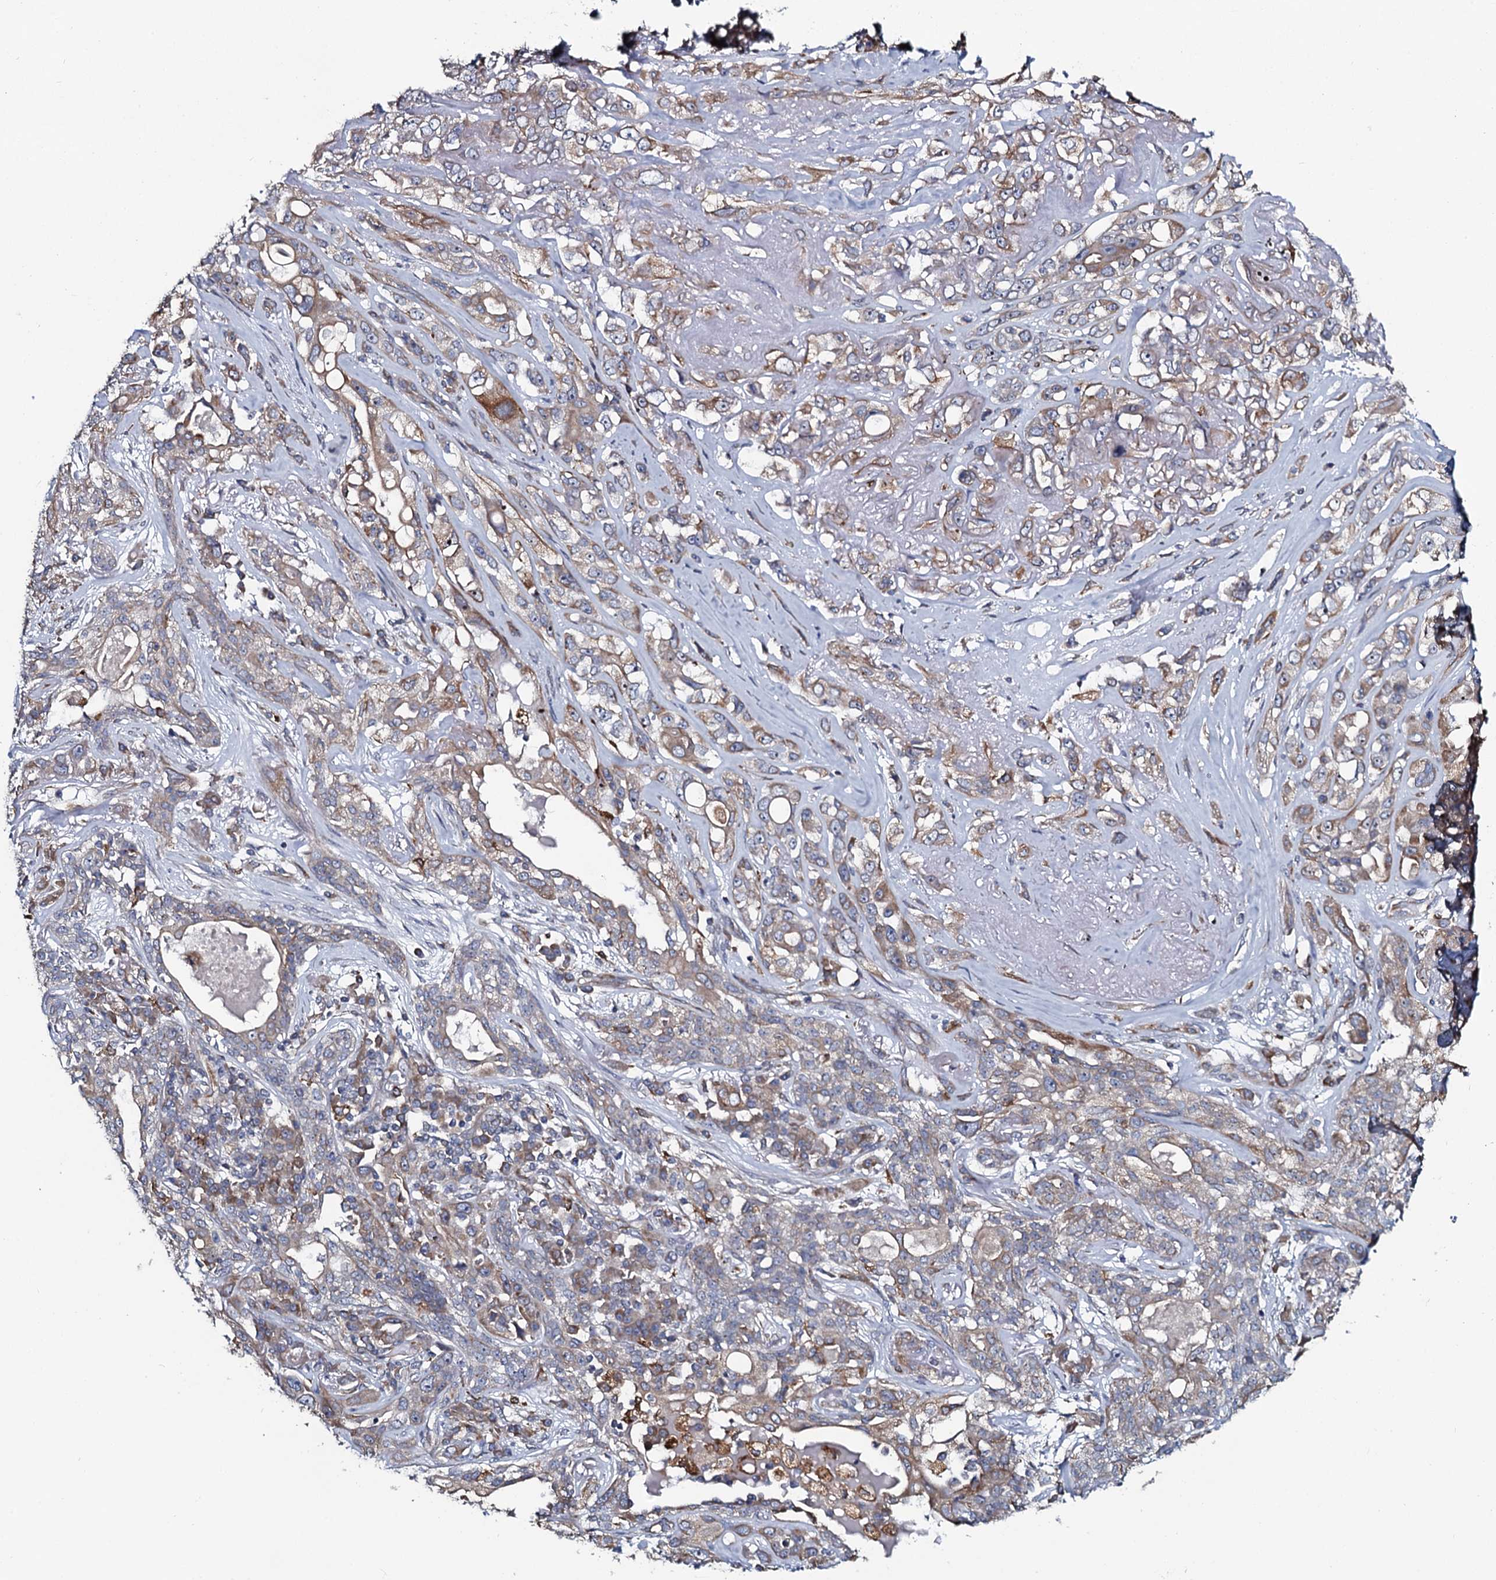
{"staining": {"intensity": "weak", "quantity": "25%-75%", "location": "cytoplasmic/membranous"}, "tissue": "lung cancer", "cell_type": "Tumor cells", "image_type": "cancer", "snomed": [{"axis": "morphology", "description": "Squamous cell carcinoma, NOS"}, {"axis": "topography", "description": "Lung"}], "caption": "High-power microscopy captured an immunohistochemistry micrograph of squamous cell carcinoma (lung), revealing weak cytoplasmic/membranous staining in about 25%-75% of tumor cells.", "gene": "TMEM151A", "patient": {"sex": "female", "age": 70}}